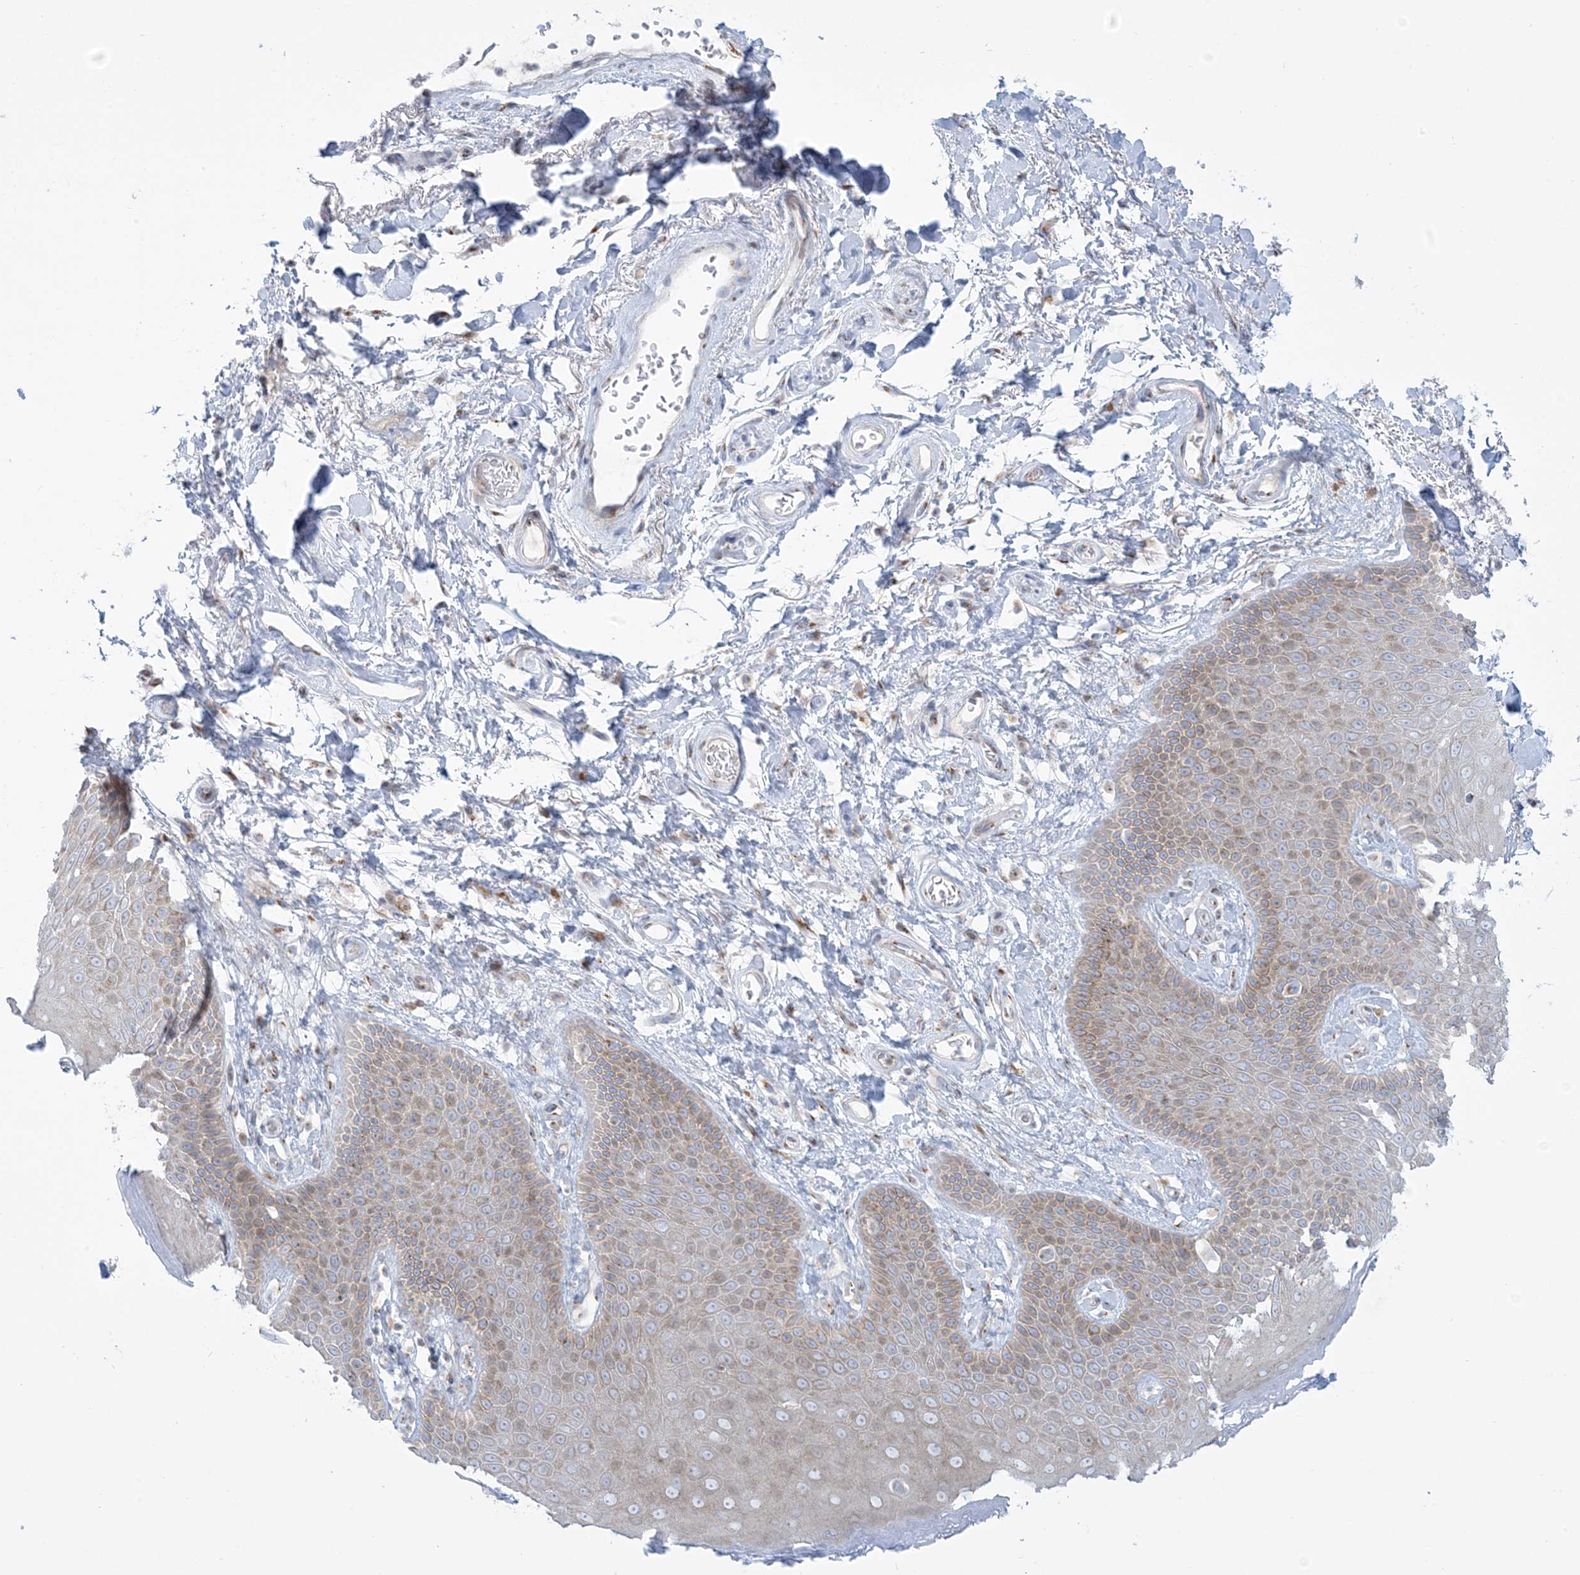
{"staining": {"intensity": "weak", "quantity": "25%-75%", "location": "cytoplasmic/membranous"}, "tissue": "skin", "cell_type": "Epidermal cells", "image_type": "normal", "snomed": [{"axis": "morphology", "description": "Normal tissue, NOS"}, {"axis": "topography", "description": "Anal"}], "caption": "A micrograph showing weak cytoplasmic/membranous positivity in approximately 25%-75% of epidermal cells in benign skin, as visualized by brown immunohistochemical staining.", "gene": "AFTPH", "patient": {"sex": "male", "age": 74}}